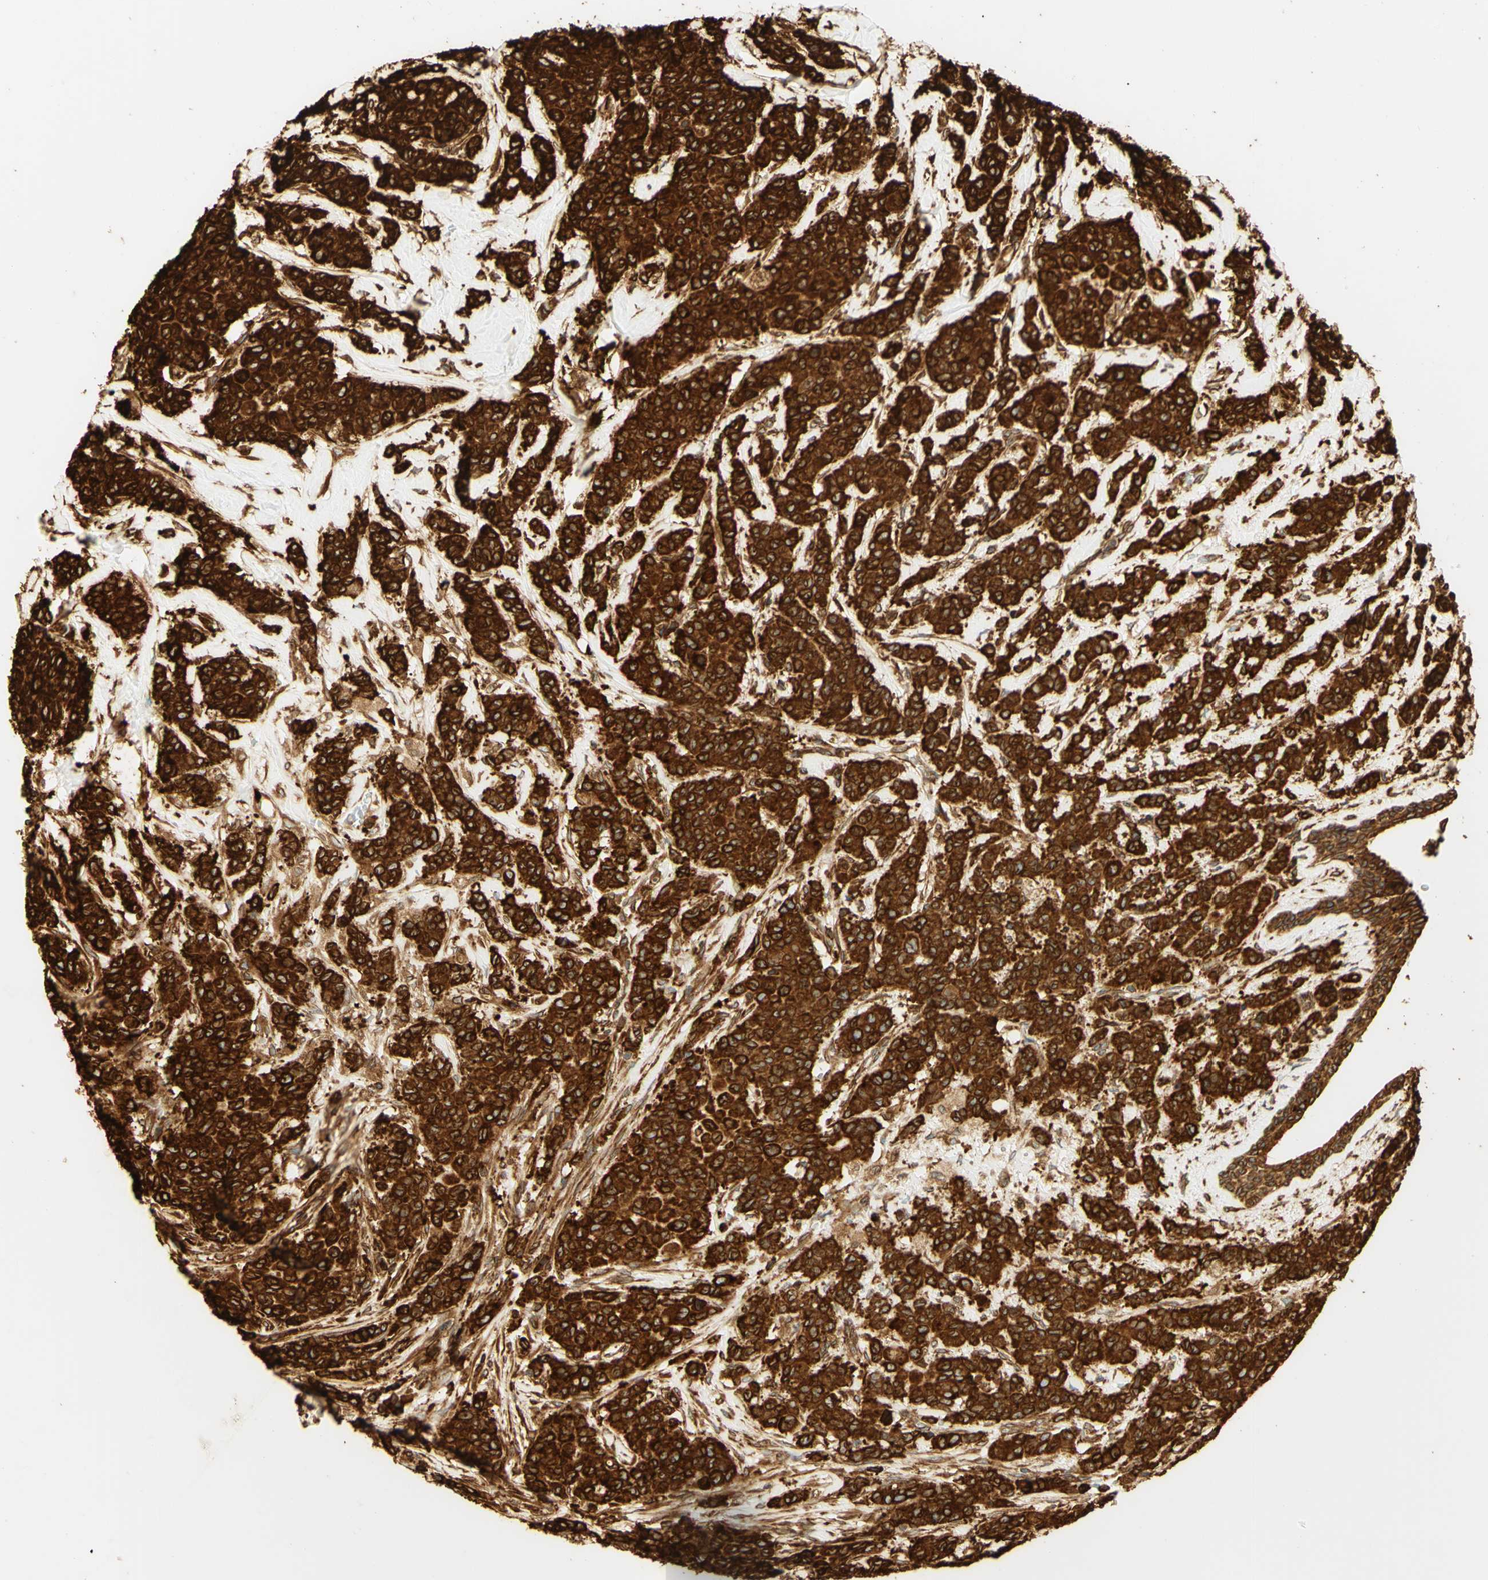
{"staining": {"intensity": "strong", "quantity": ">75%", "location": "cytoplasmic/membranous"}, "tissue": "breast cancer", "cell_type": "Tumor cells", "image_type": "cancer", "snomed": [{"axis": "morphology", "description": "Normal tissue, NOS"}, {"axis": "morphology", "description": "Duct carcinoma"}, {"axis": "topography", "description": "Breast"}], "caption": "Breast invasive ductal carcinoma tissue shows strong cytoplasmic/membranous staining in approximately >75% of tumor cells", "gene": "CANX", "patient": {"sex": "female", "age": 40}}